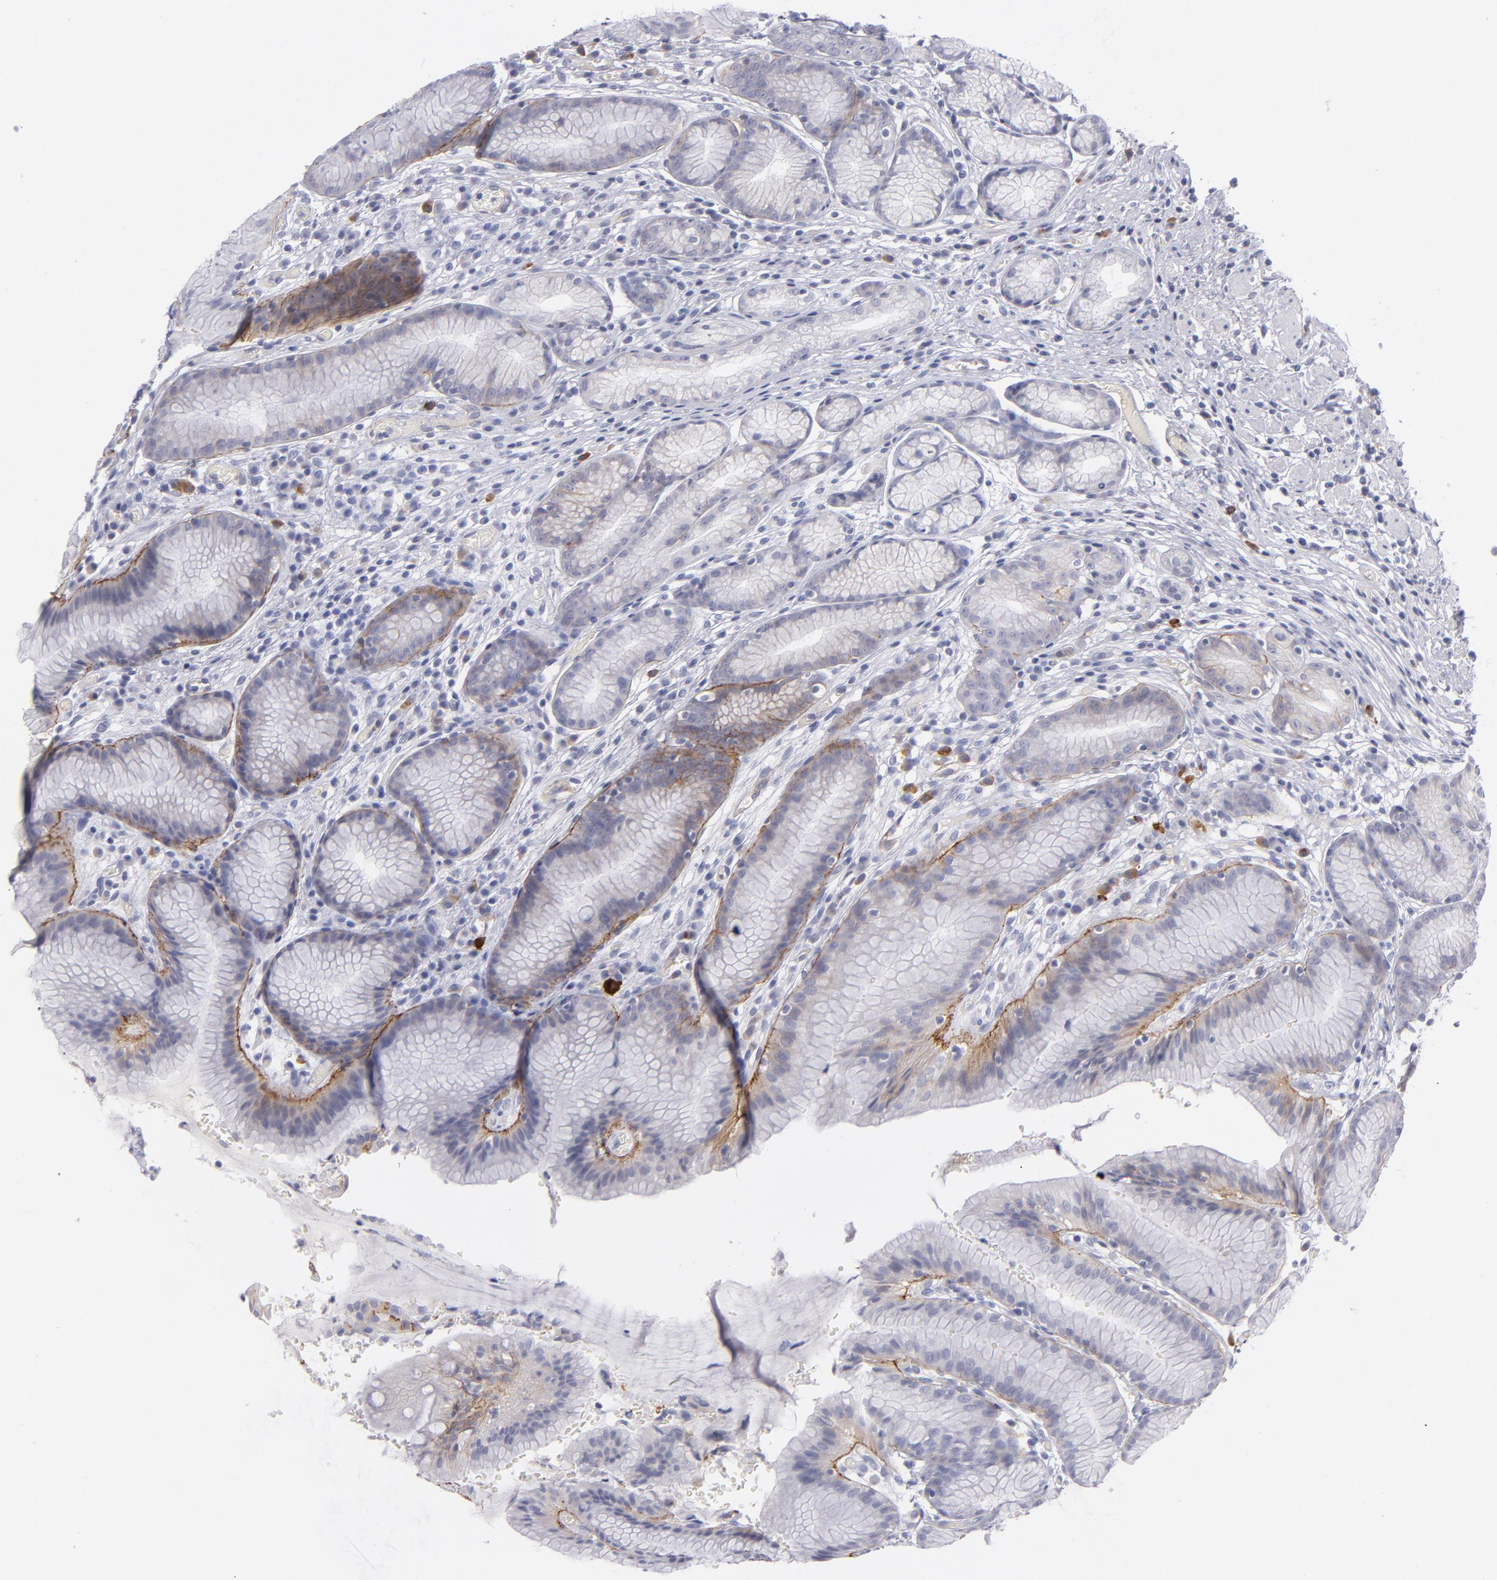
{"staining": {"intensity": "strong", "quantity": "25%-75%", "location": "cytoplasmic/membranous"}, "tissue": "stomach", "cell_type": "Glandular cells", "image_type": "normal", "snomed": [{"axis": "morphology", "description": "Normal tissue, NOS"}, {"axis": "morphology", "description": "Inflammation, NOS"}, {"axis": "topography", "description": "Stomach, lower"}], "caption": "Strong cytoplasmic/membranous protein staining is seen in approximately 25%-75% of glandular cells in stomach. (Stains: DAB in brown, nuclei in blue, Microscopy: brightfield microscopy at high magnification).", "gene": "ITGB4", "patient": {"sex": "male", "age": 59}}